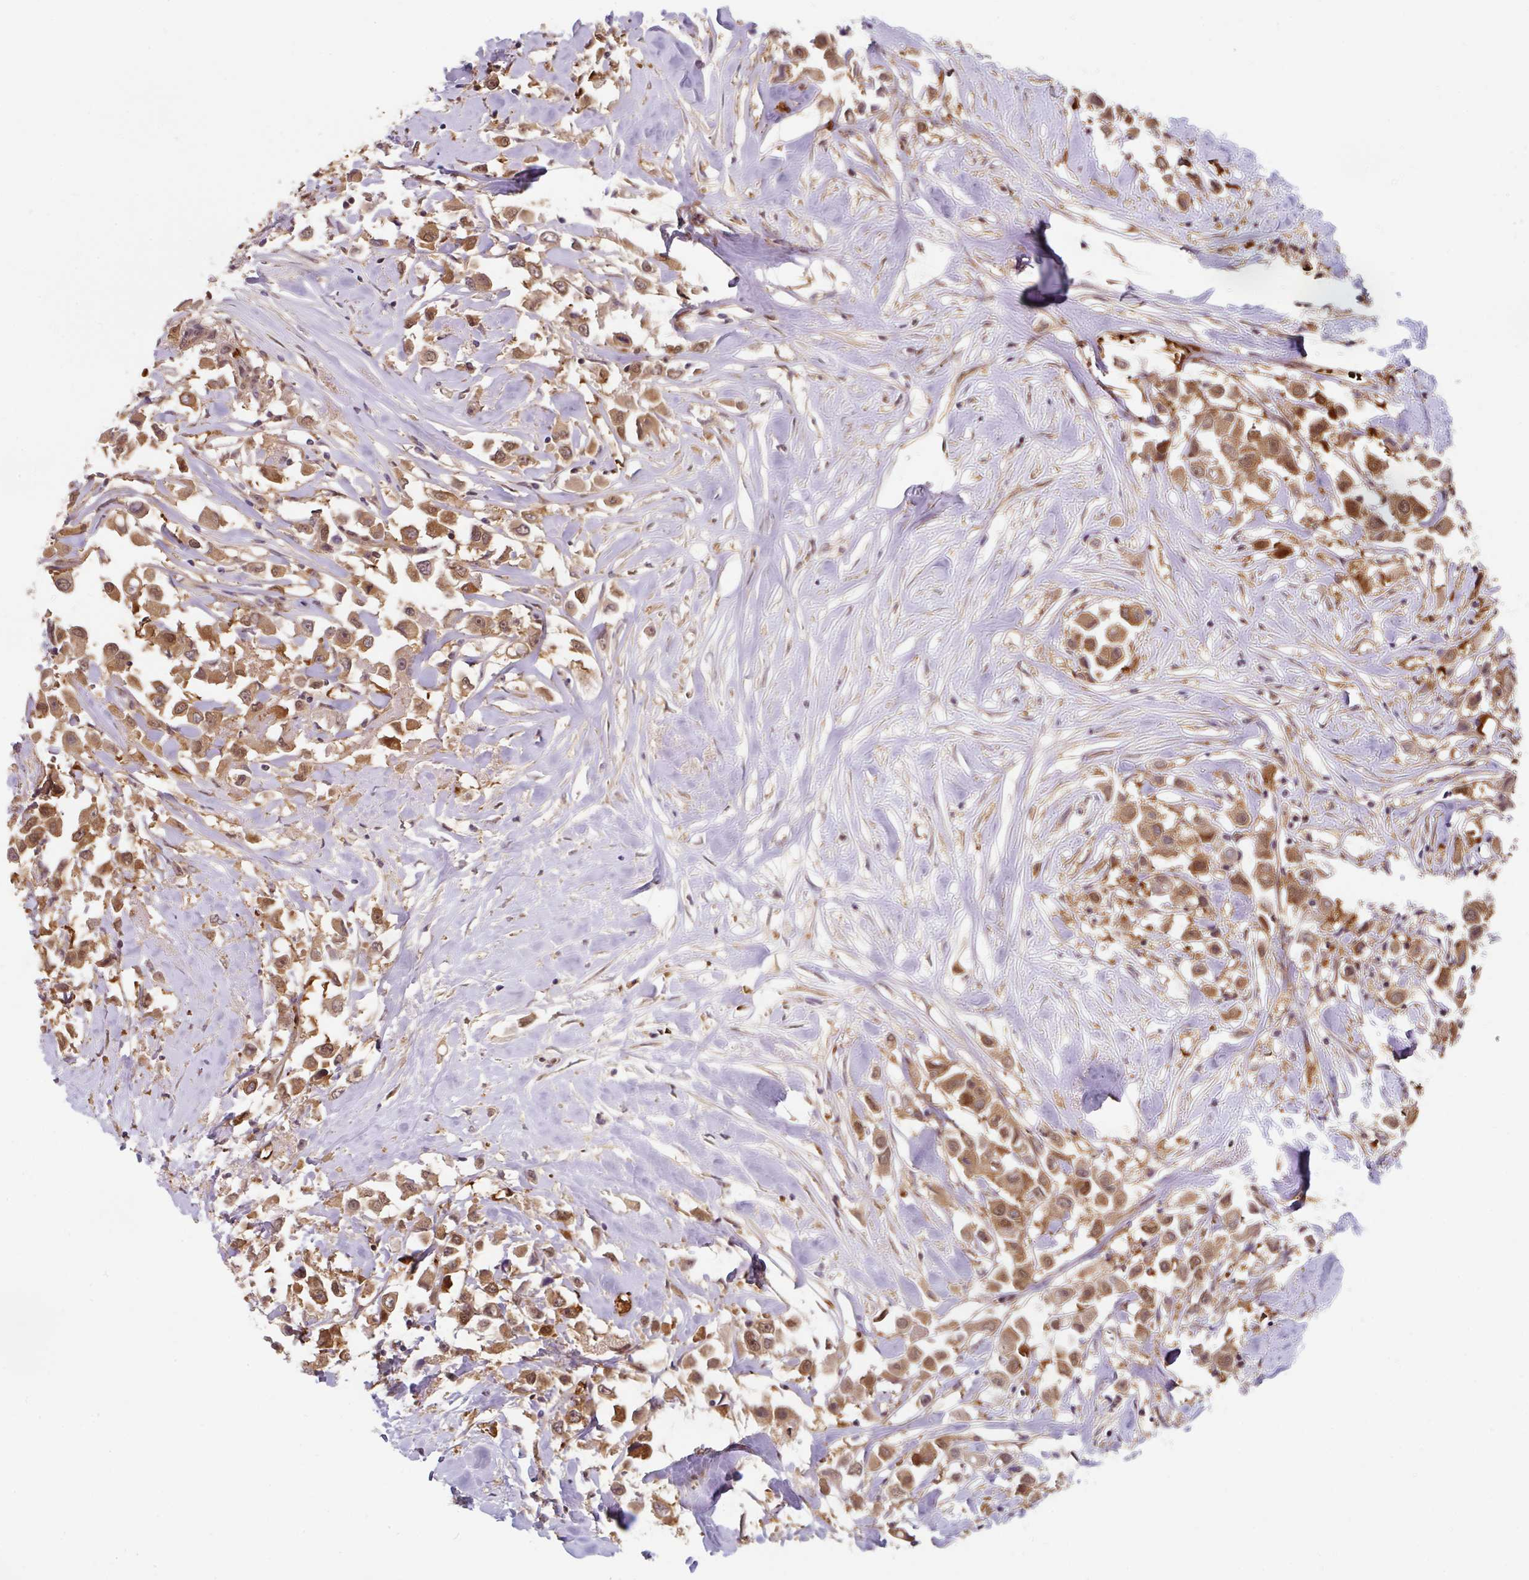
{"staining": {"intensity": "moderate", "quantity": ">75%", "location": "cytoplasmic/membranous"}, "tissue": "breast cancer", "cell_type": "Tumor cells", "image_type": "cancer", "snomed": [{"axis": "morphology", "description": "Duct carcinoma"}, {"axis": "topography", "description": "Breast"}], "caption": "Moderate cytoplasmic/membranous staining for a protein is appreciated in approximately >75% of tumor cells of breast intraductal carcinoma using IHC.", "gene": "ST13", "patient": {"sex": "female", "age": 61}}